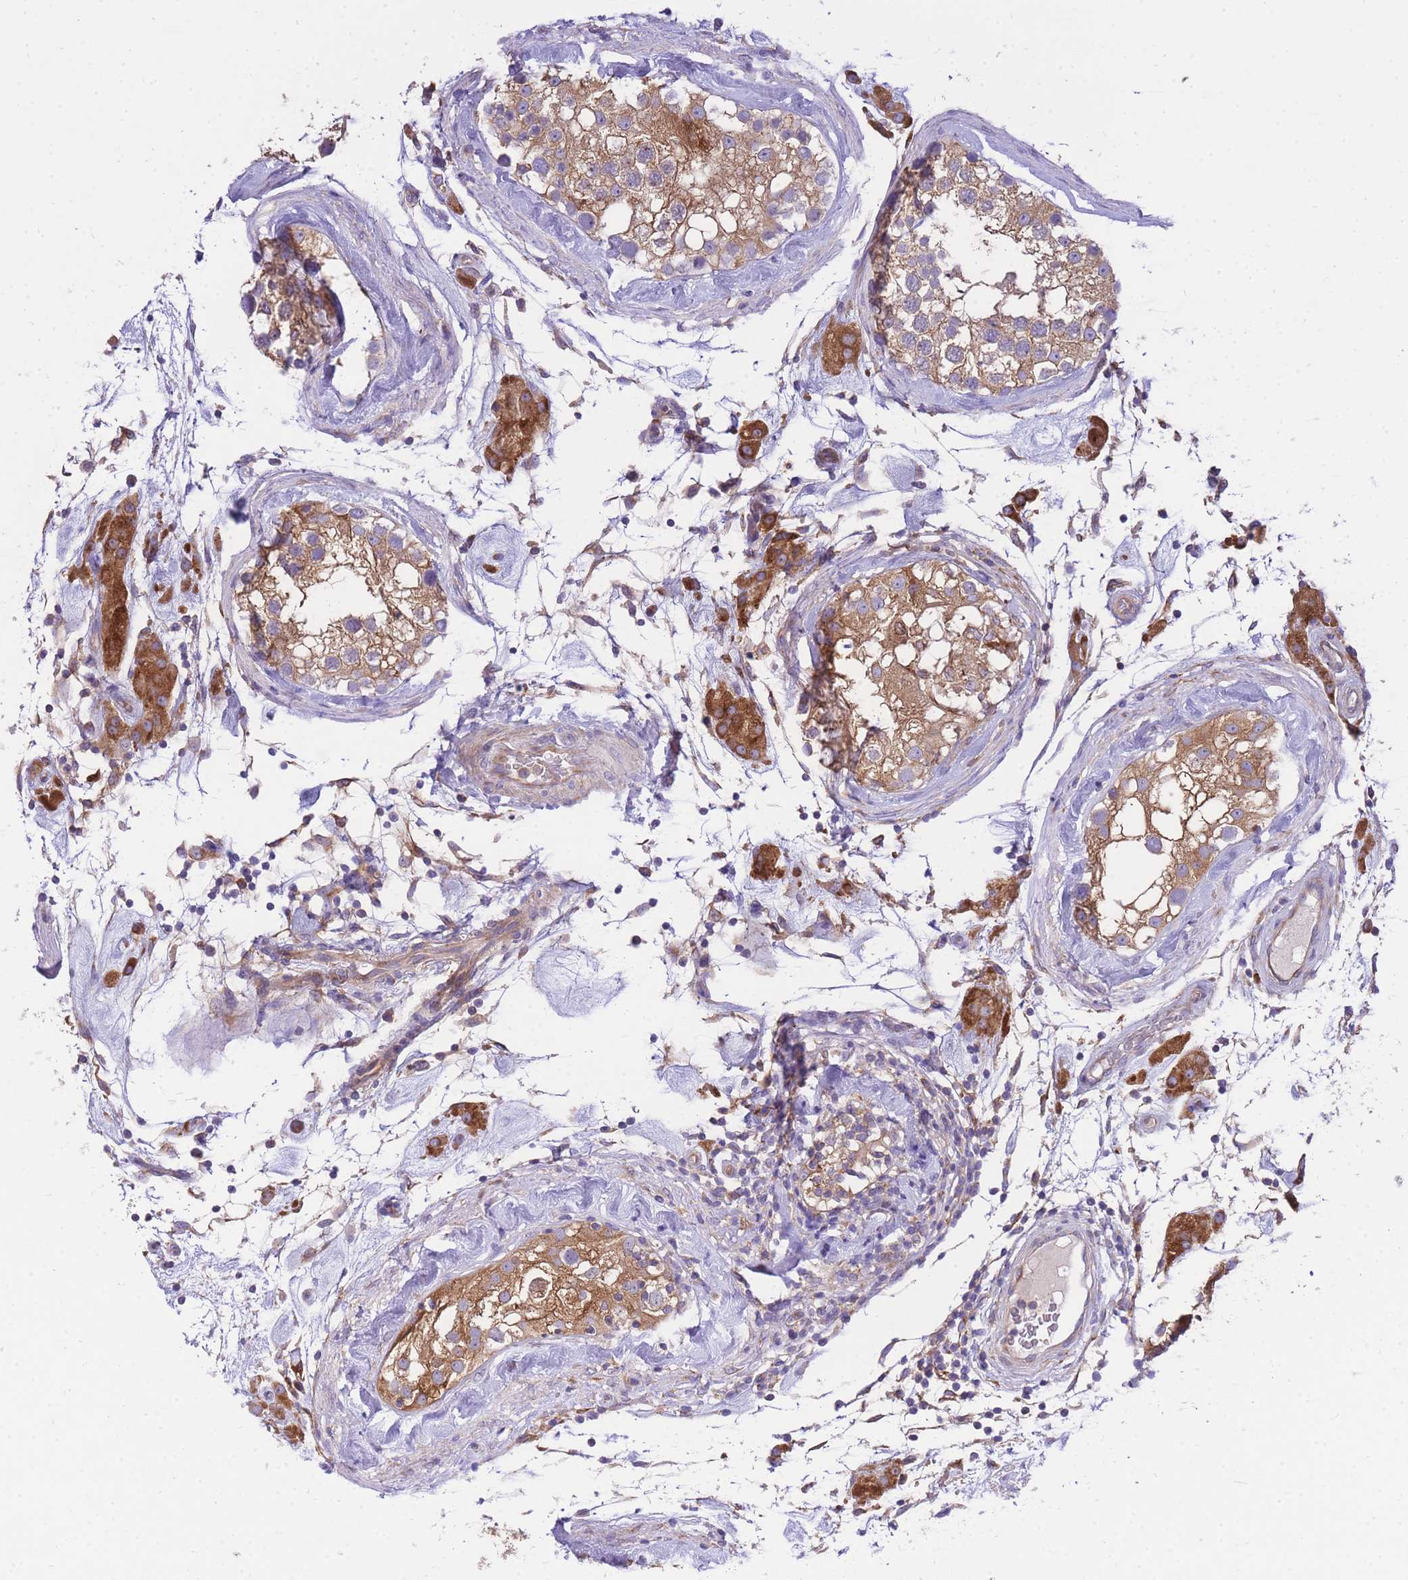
{"staining": {"intensity": "moderate", "quantity": ">75%", "location": "cytoplasmic/membranous"}, "tissue": "testis", "cell_type": "Cells in seminiferous ducts", "image_type": "normal", "snomed": [{"axis": "morphology", "description": "Normal tissue, NOS"}, {"axis": "topography", "description": "Testis"}], "caption": "Unremarkable testis was stained to show a protein in brown. There is medium levels of moderate cytoplasmic/membranous positivity in about >75% of cells in seminiferous ducts. The staining is performed using DAB (3,3'-diaminobenzidine) brown chromogen to label protein expression. The nuclei are counter-stained blue using hematoxylin.", "gene": "INSYN2B", "patient": {"sex": "male", "age": 46}}